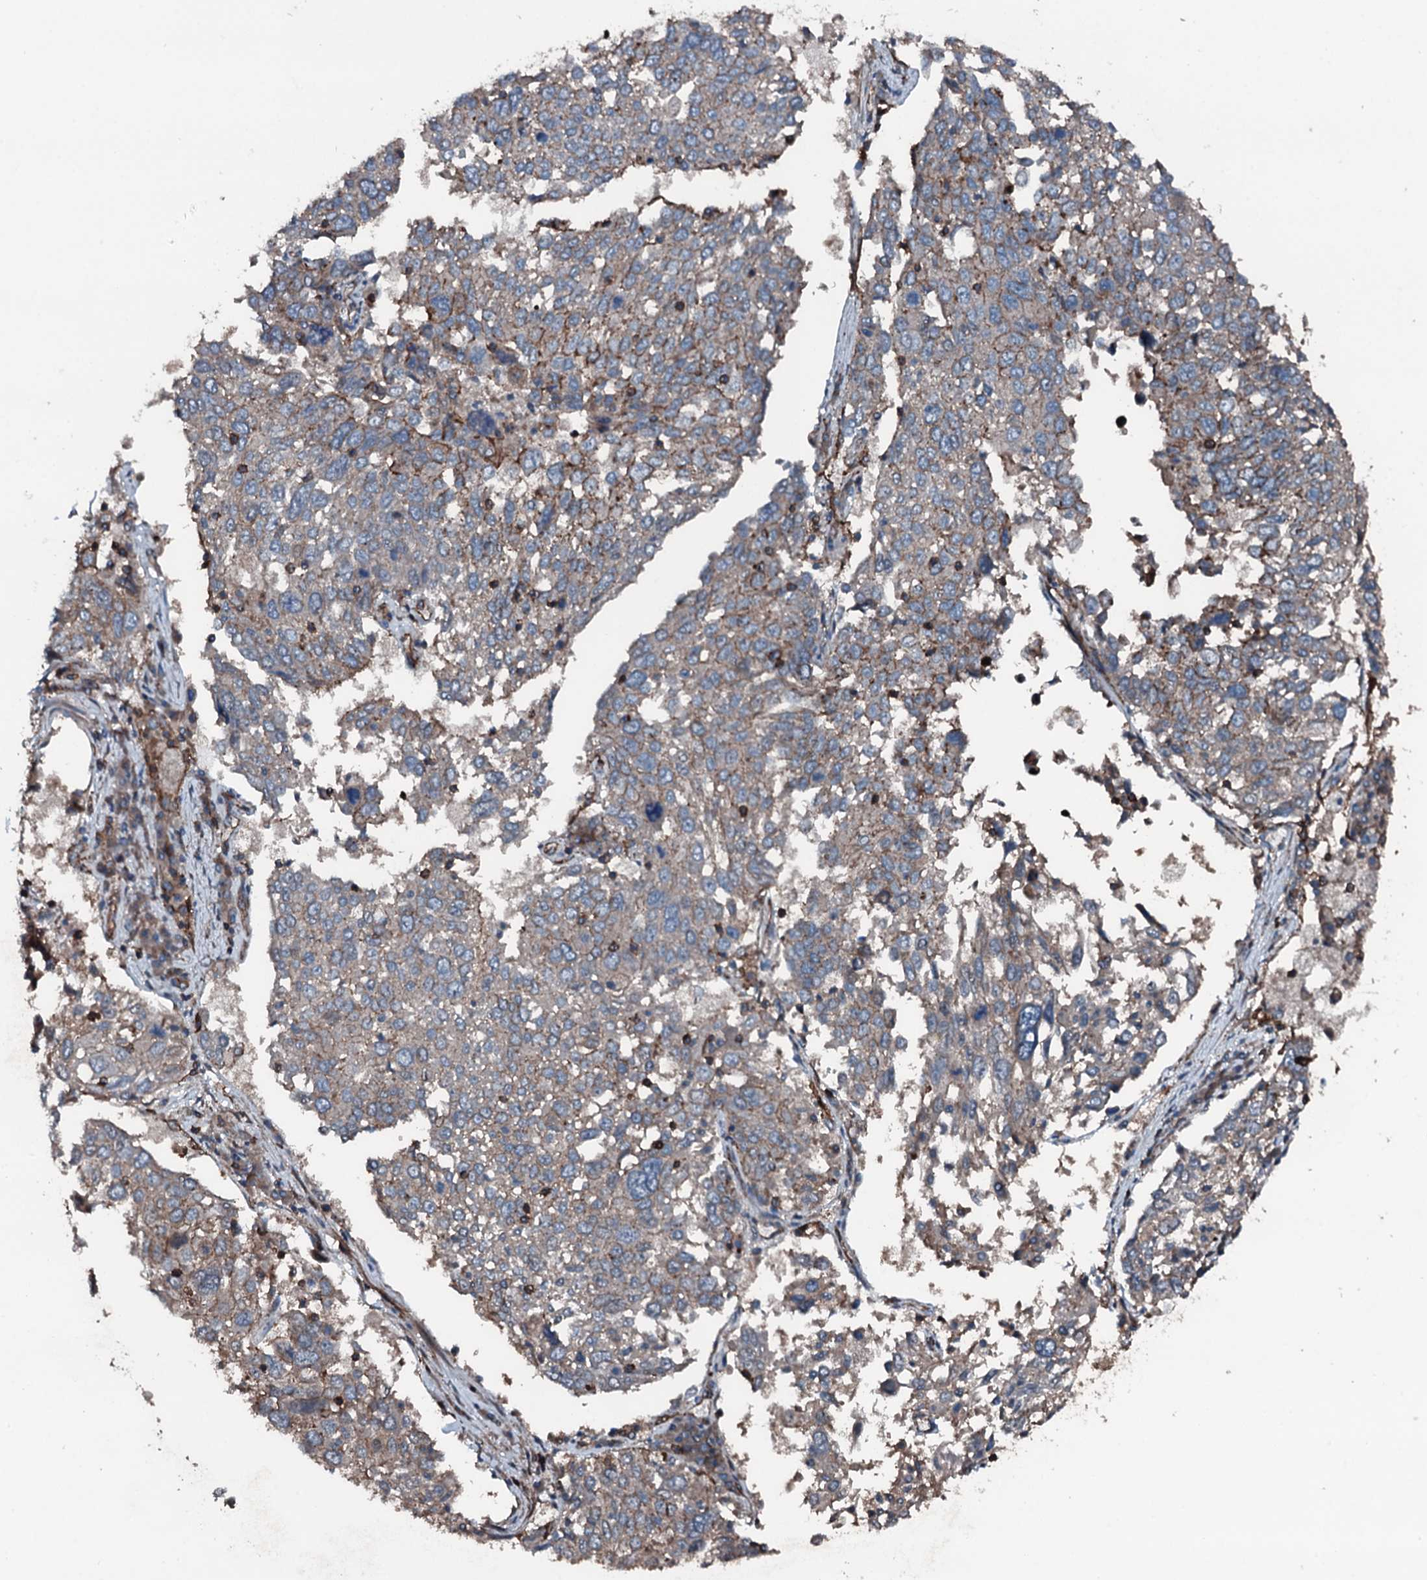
{"staining": {"intensity": "weak", "quantity": "<25%", "location": "cytoplasmic/membranous"}, "tissue": "lung cancer", "cell_type": "Tumor cells", "image_type": "cancer", "snomed": [{"axis": "morphology", "description": "Squamous cell carcinoma, NOS"}, {"axis": "topography", "description": "Lung"}], "caption": "The micrograph shows no significant staining in tumor cells of lung cancer (squamous cell carcinoma).", "gene": "SLC25A38", "patient": {"sex": "male", "age": 65}}